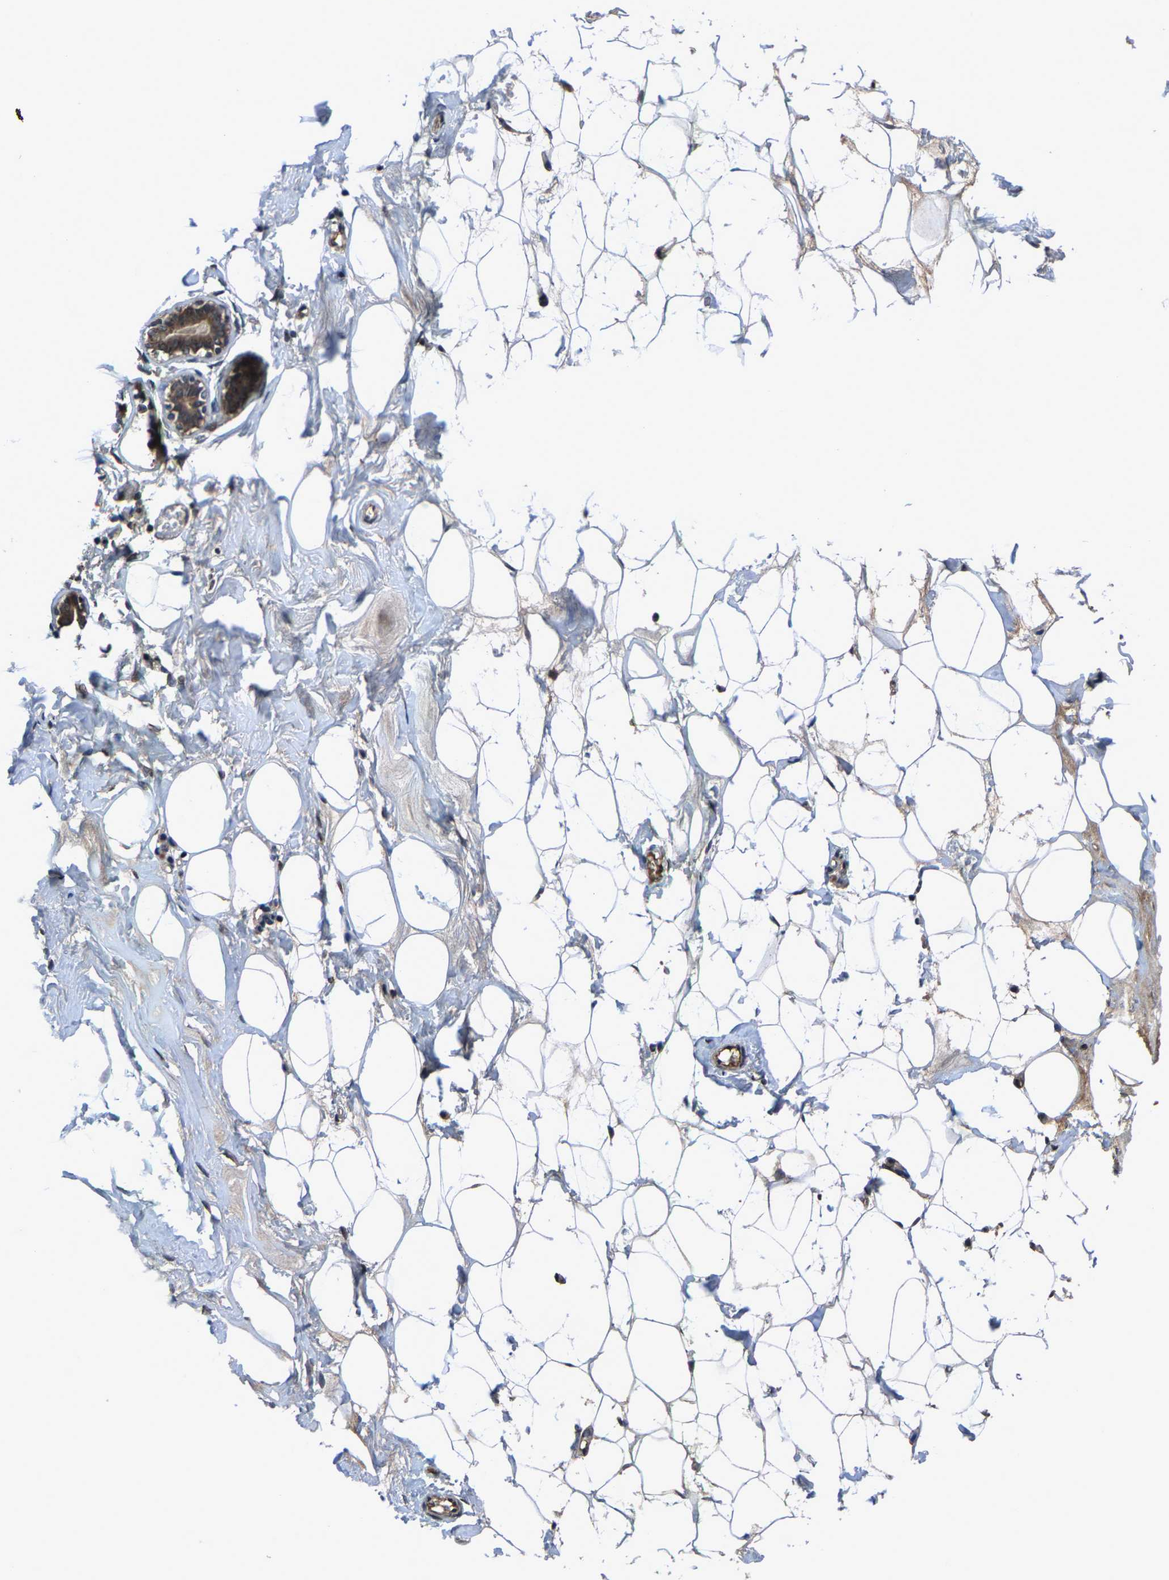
{"staining": {"intensity": "weak", "quantity": ">75%", "location": "cytoplasmic/membranous"}, "tissue": "adipose tissue", "cell_type": "Adipocytes", "image_type": "normal", "snomed": [{"axis": "morphology", "description": "Normal tissue, NOS"}, {"axis": "morphology", "description": "Fibrosis, NOS"}, {"axis": "topography", "description": "Breast"}, {"axis": "topography", "description": "Adipose tissue"}], "caption": "Human adipose tissue stained for a protein (brown) shows weak cytoplasmic/membranous positive expression in about >75% of adipocytes.", "gene": "HUWE1", "patient": {"sex": "female", "age": 39}}